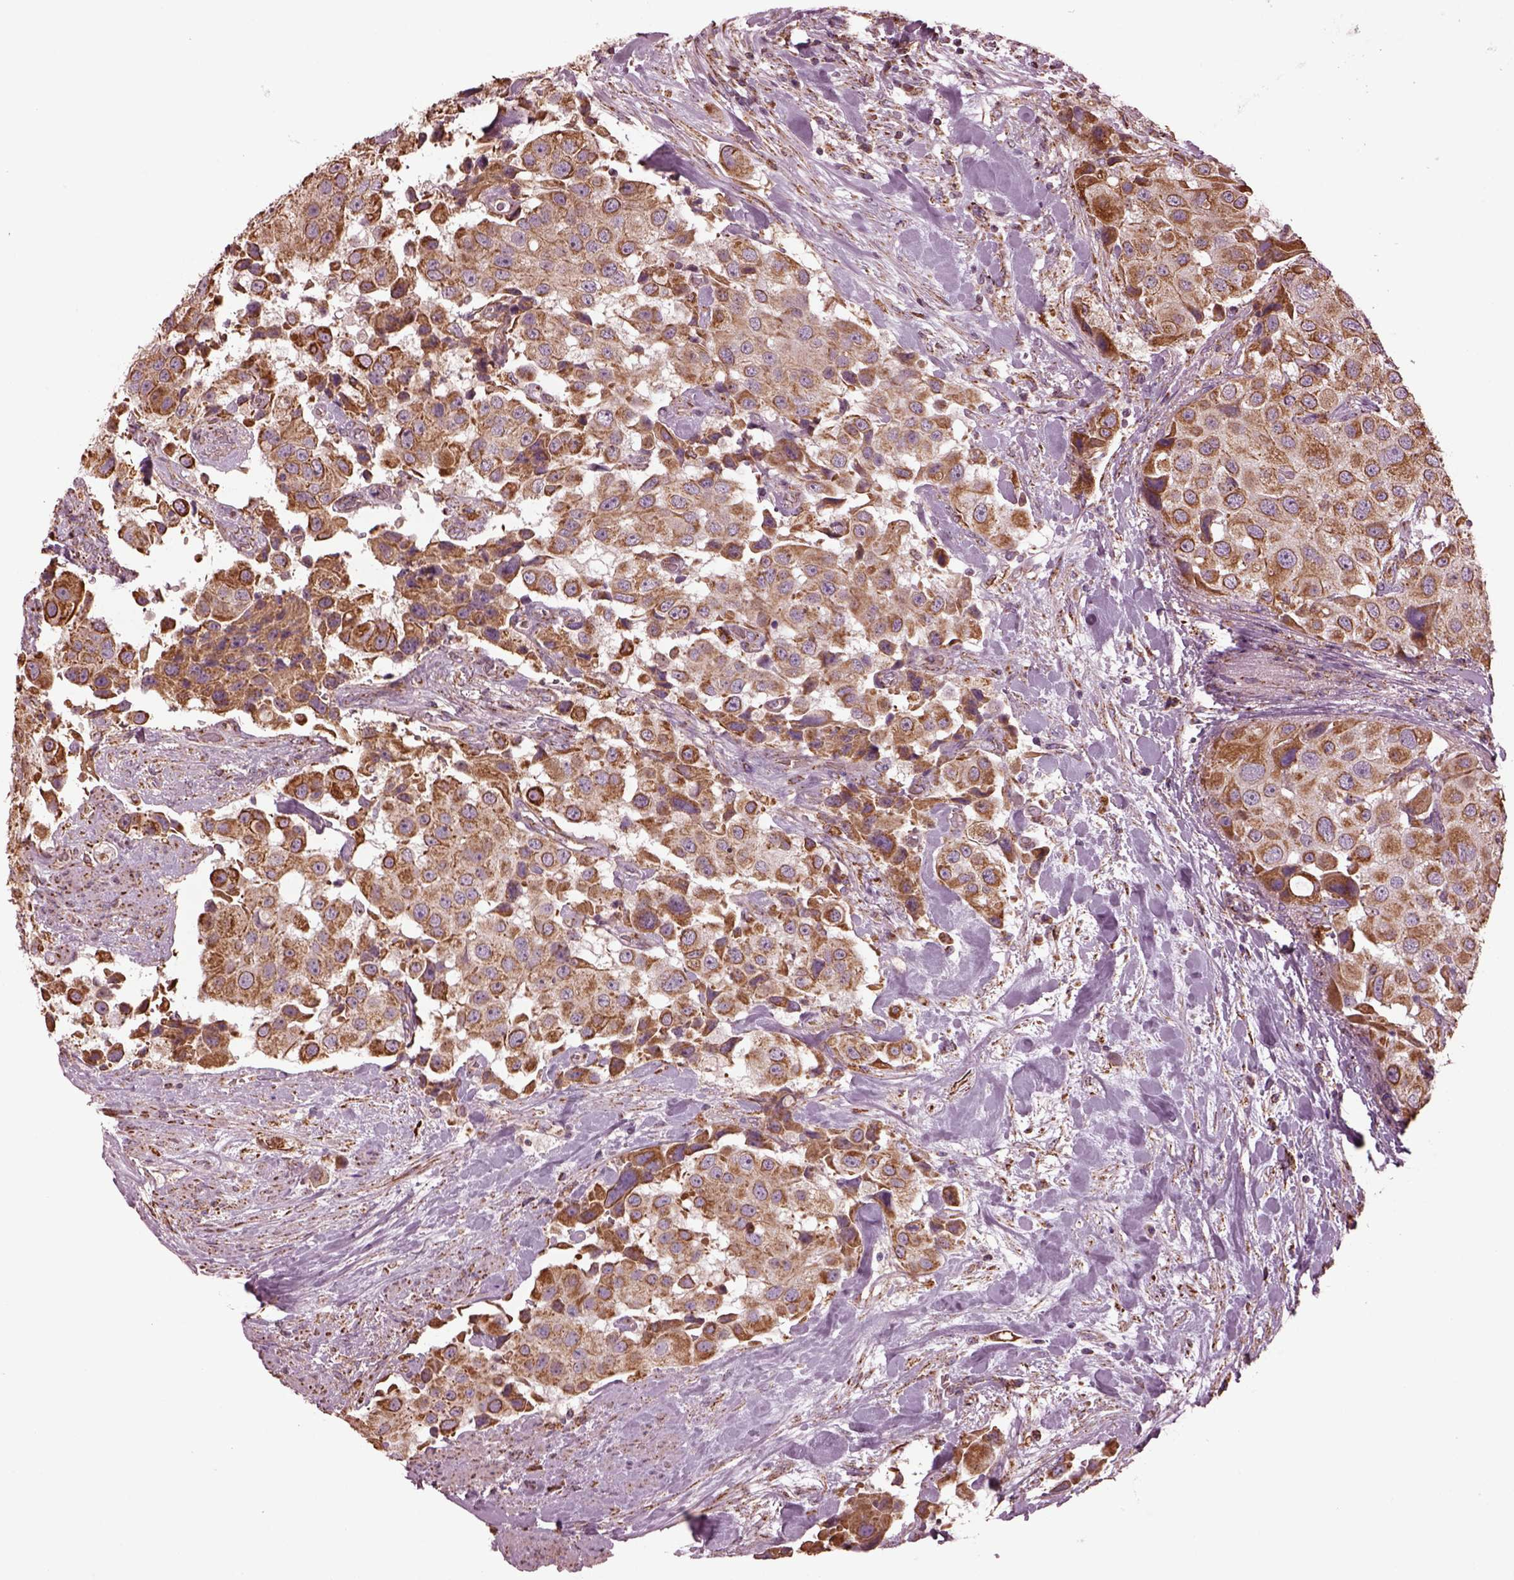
{"staining": {"intensity": "moderate", "quantity": "25%-75%", "location": "cytoplasmic/membranous"}, "tissue": "urothelial cancer", "cell_type": "Tumor cells", "image_type": "cancer", "snomed": [{"axis": "morphology", "description": "Urothelial carcinoma, High grade"}, {"axis": "topography", "description": "Urinary bladder"}], "caption": "This is a micrograph of immunohistochemistry (IHC) staining of urothelial carcinoma (high-grade), which shows moderate positivity in the cytoplasmic/membranous of tumor cells.", "gene": "TMEM254", "patient": {"sex": "female", "age": 64}}